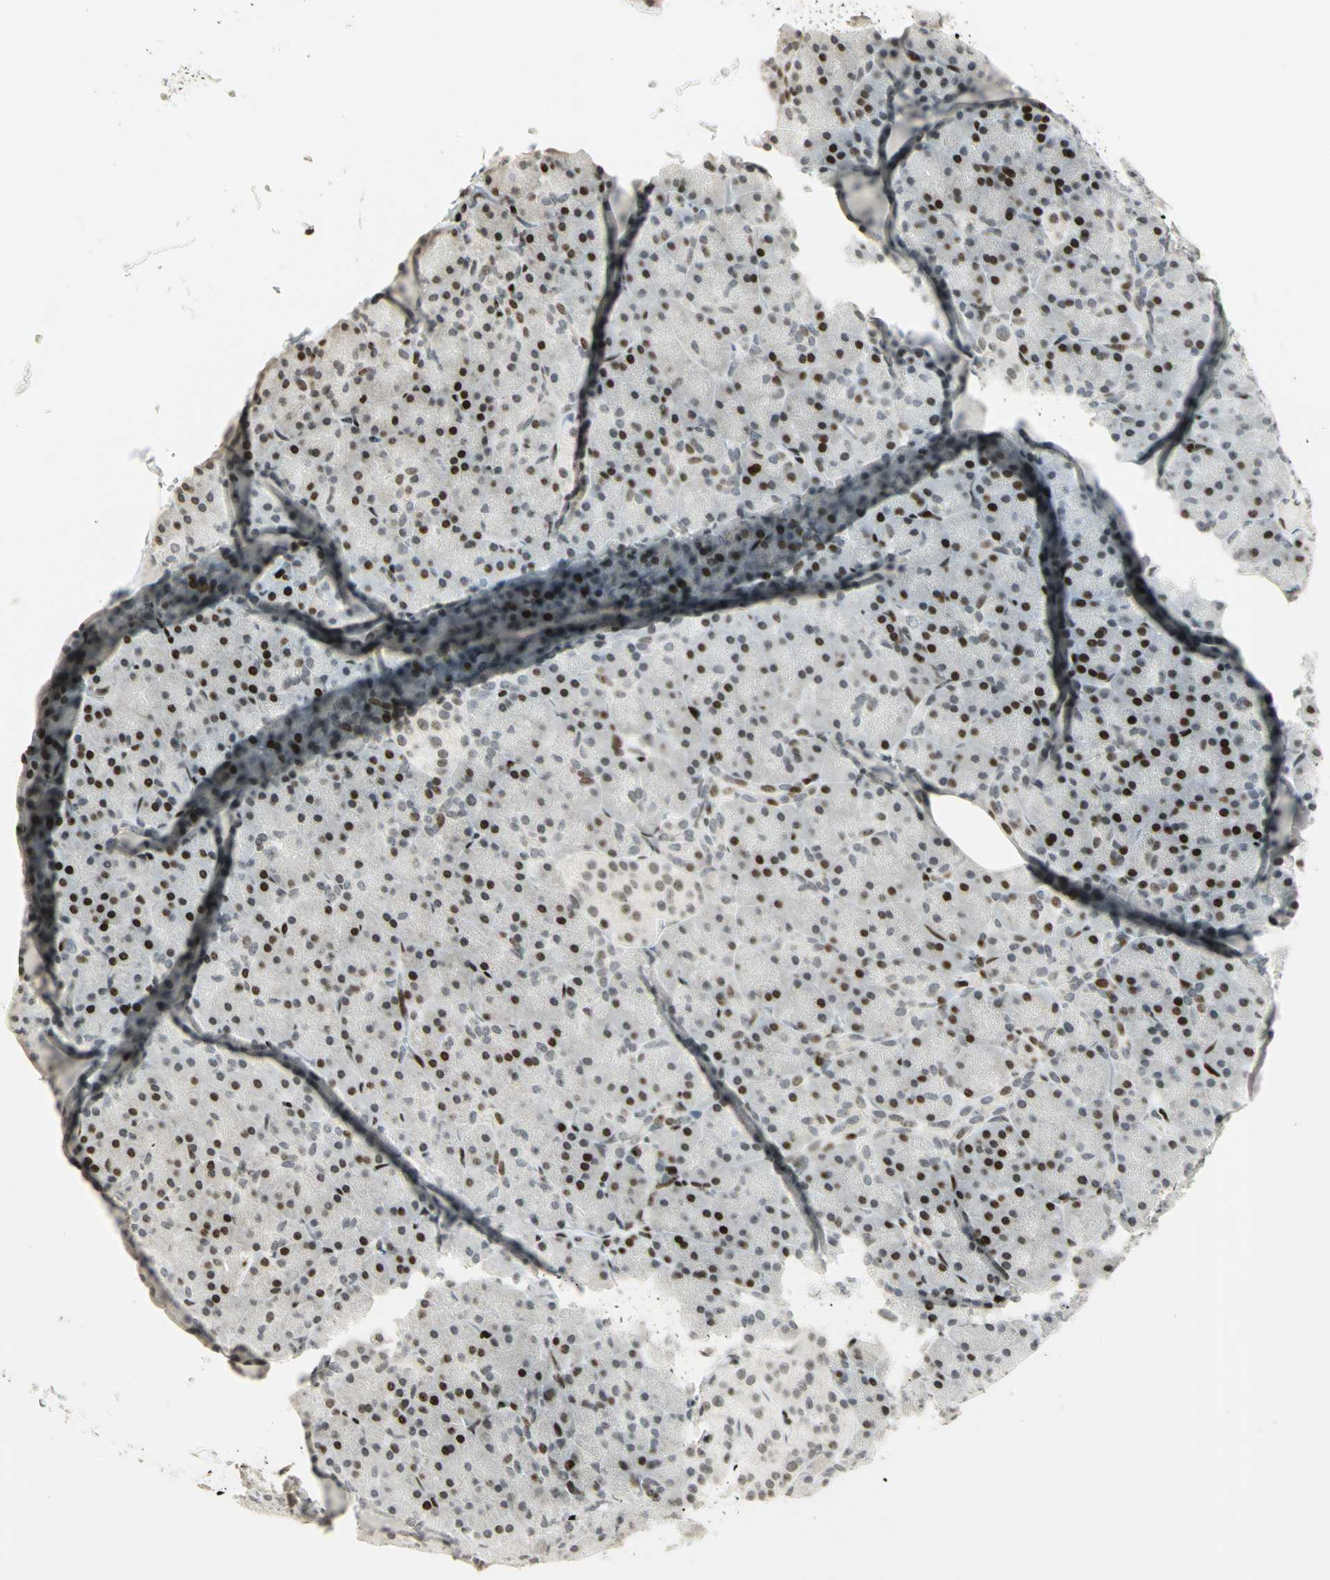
{"staining": {"intensity": "moderate", "quantity": "25%-75%", "location": "nuclear"}, "tissue": "pancreas", "cell_type": "Exocrine glandular cells", "image_type": "normal", "snomed": [{"axis": "morphology", "description": "Normal tissue, NOS"}, {"axis": "topography", "description": "Pancreas"}], "caption": "There is medium levels of moderate nuclear expression in exocrine glandular cells of normal pancreas, as demonstrated by immunohistochemical staining (brown color).", "gene": "KDM1A", "patient": {"sex": "female", "age": 43}}